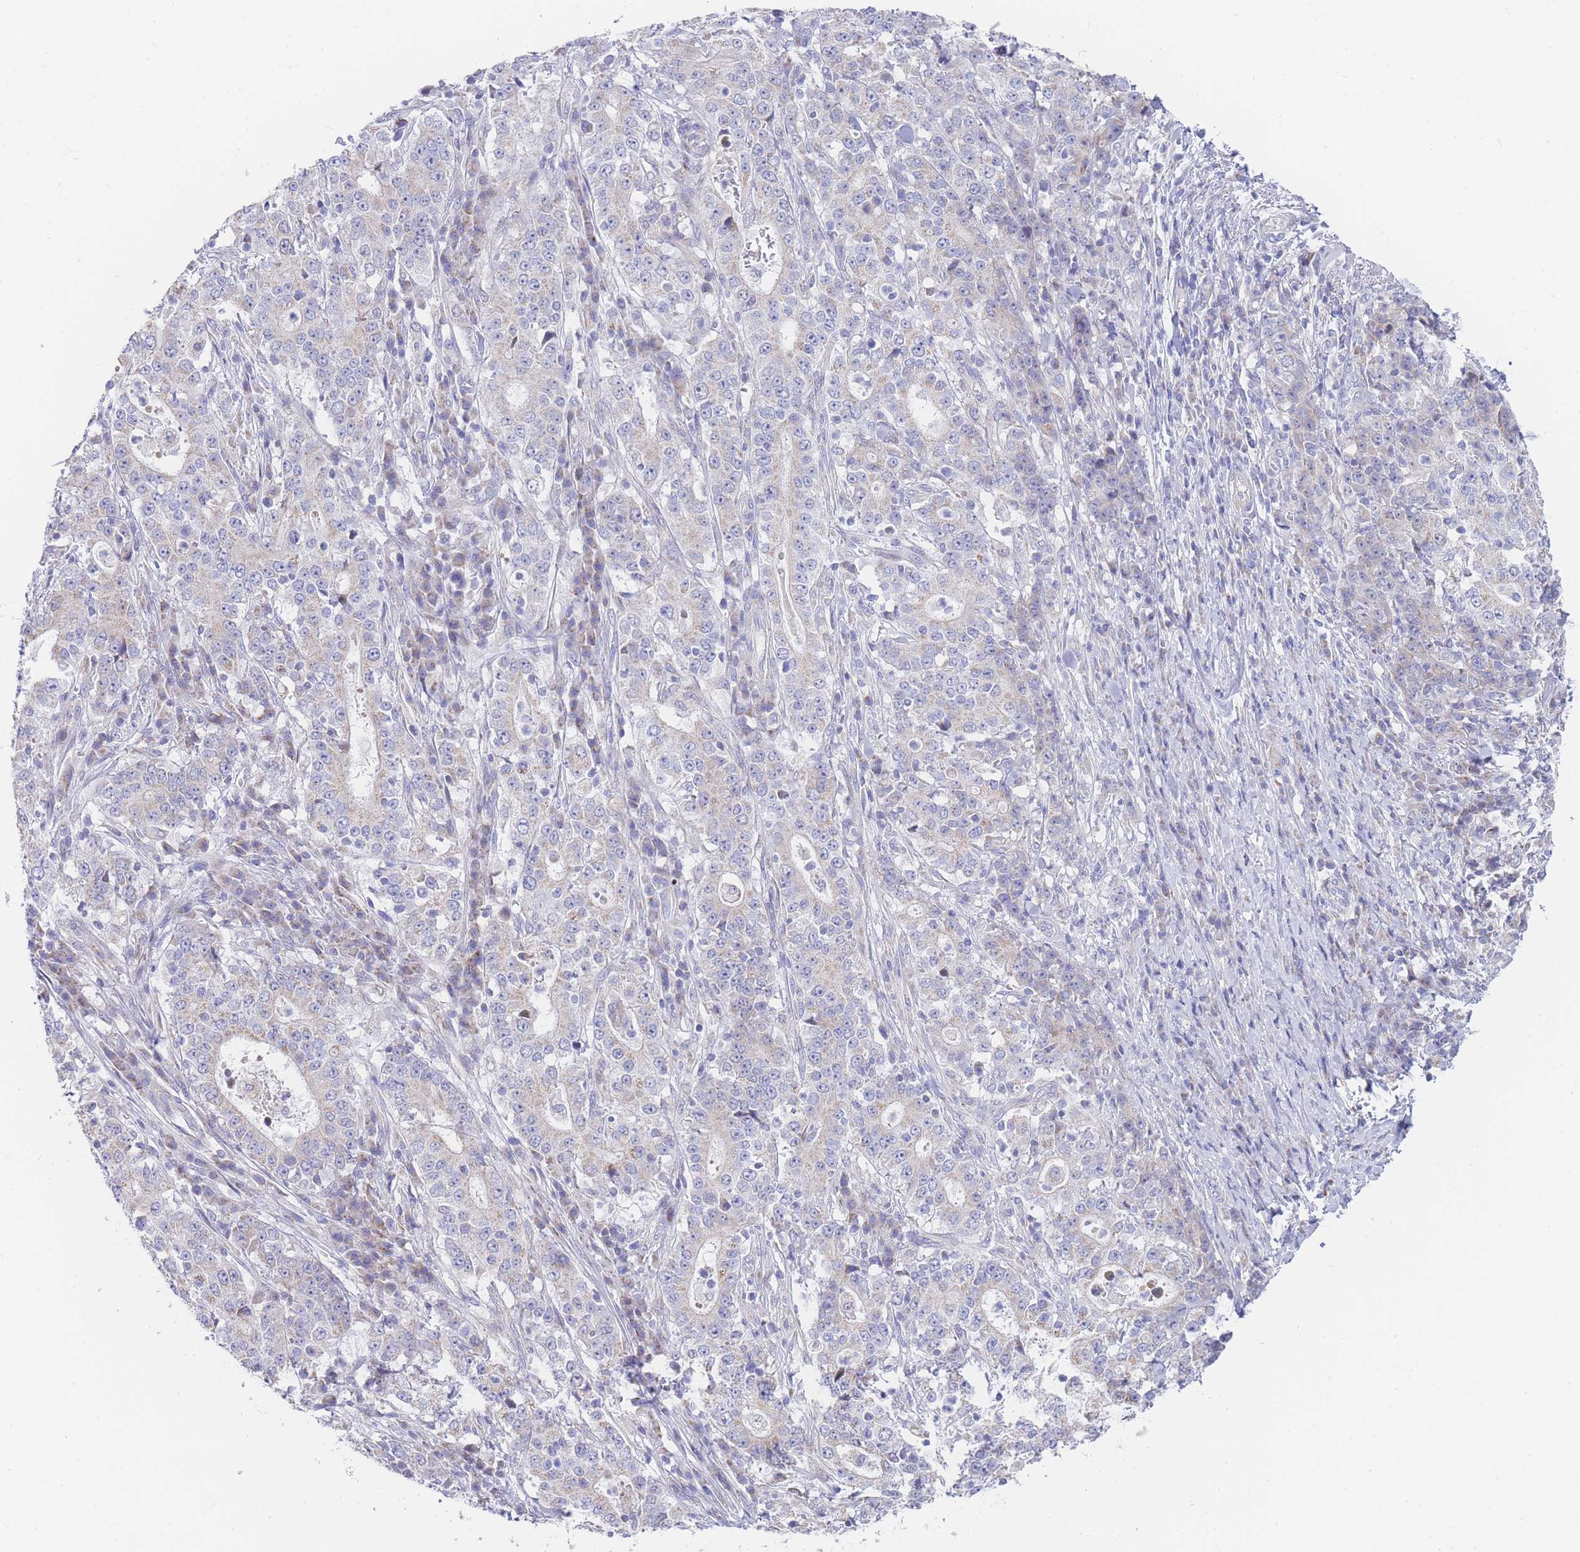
{"staining": {"intensity": "negative", "quantity": "none", "location": "none"}, "tissue": "stomach cancer", "cell_type": "Tumor cells", "image_type": "cancer", "snomed": [{"axis": "morphology", "description": "Normal tissue, NOS"}, {"axis": "morphology", "description": "Adenocarcinoma, NOS"}, {"axis": "topography", "description": "Stomach, upper"}, {"axis": "topography", "description": "Stomach"}], "caption": "This is an immunohistochemistry (IHC) image of stomach cancer (adenocarcinoma). There is no staining in tumor cells.", "gene": "GPAM", "patient": {"sex": "male", "age": 59}}